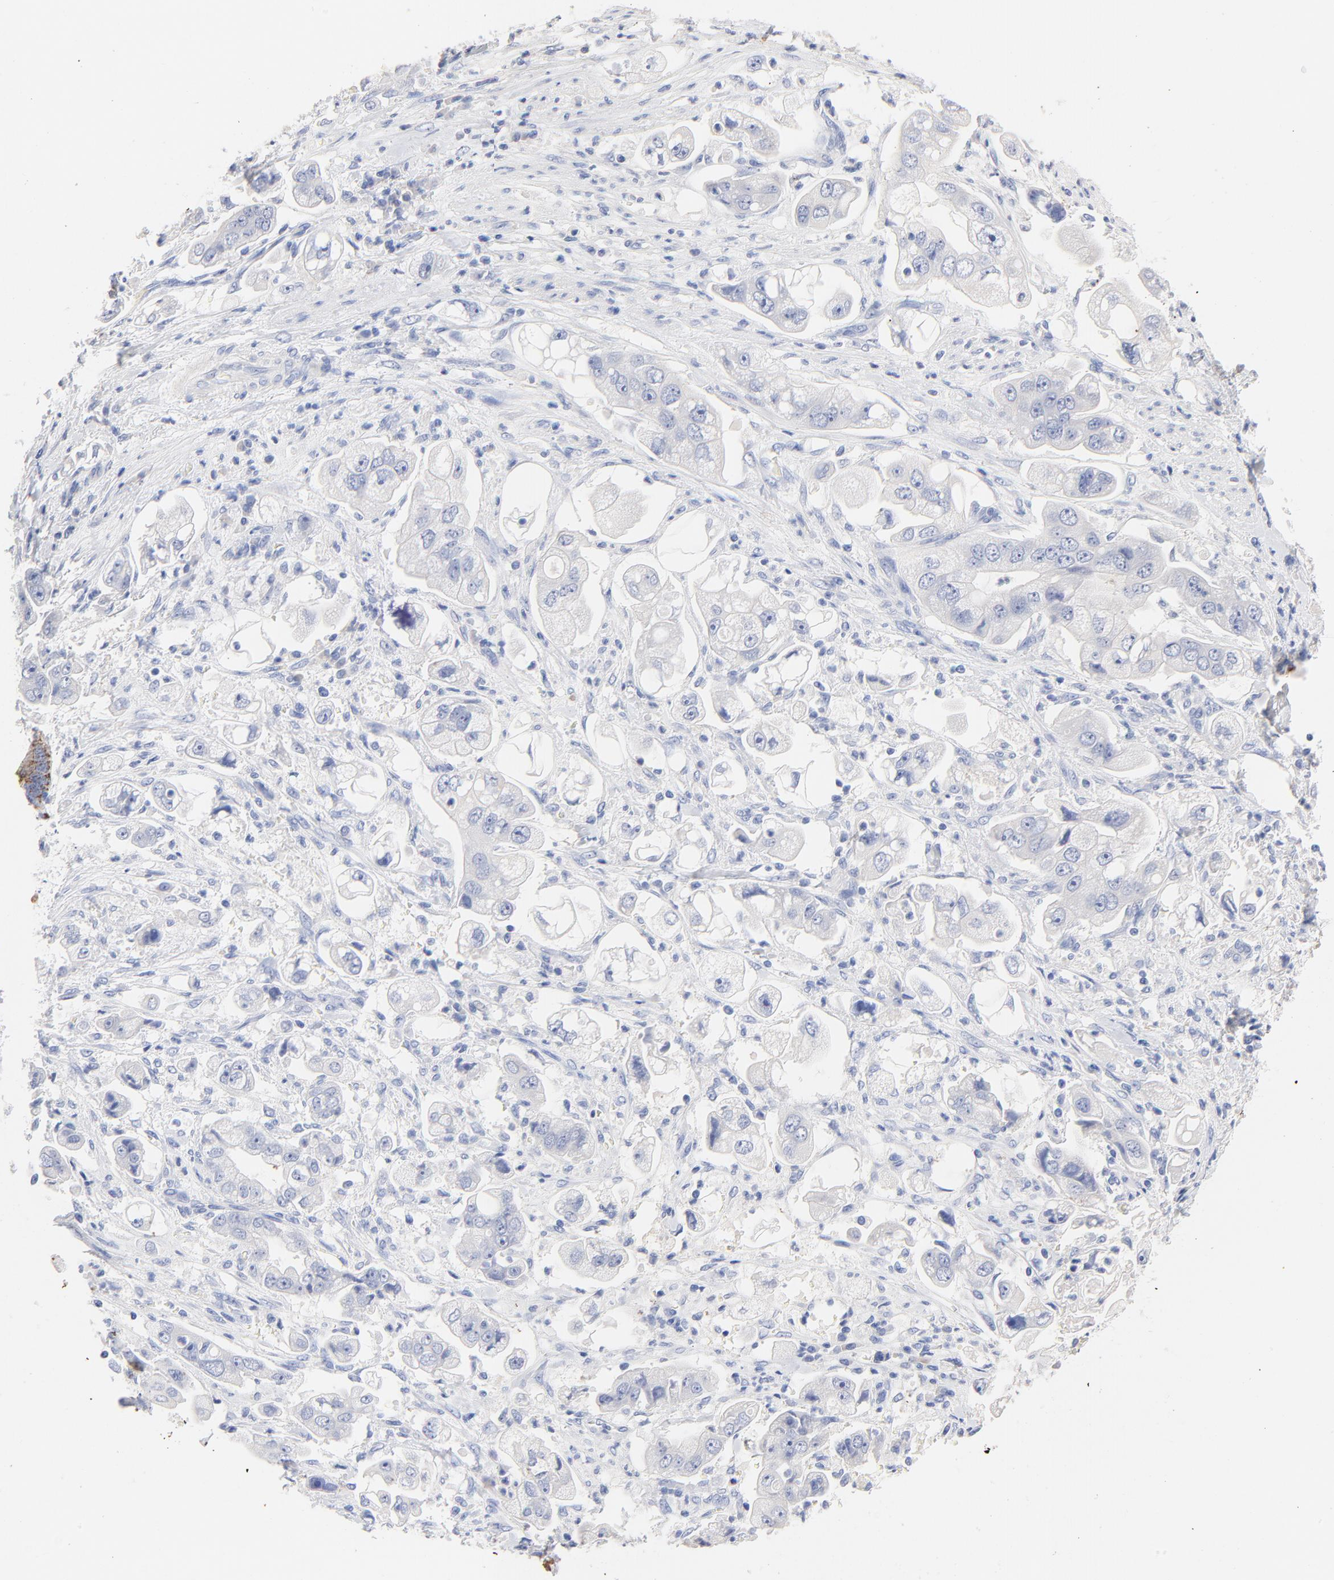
{"staining": {"intensity": "negative", "quantity": "none", "location": "none"}, "tissue": "stomach cancer", "cell_type": "Tumor cells", "image_type": "cancer", "snomed": [{"axis": "morphology", "description": "Adenocarcinoma, NOS"}, {"axis": "topography", "description": "Stomach"}], "caption": "Micrograph shows no significant protein positivity in tumor cells of adenocarcinoma (stomach).", "gene": "CPS1", "patient": {"sex": "male", "age": 62}}